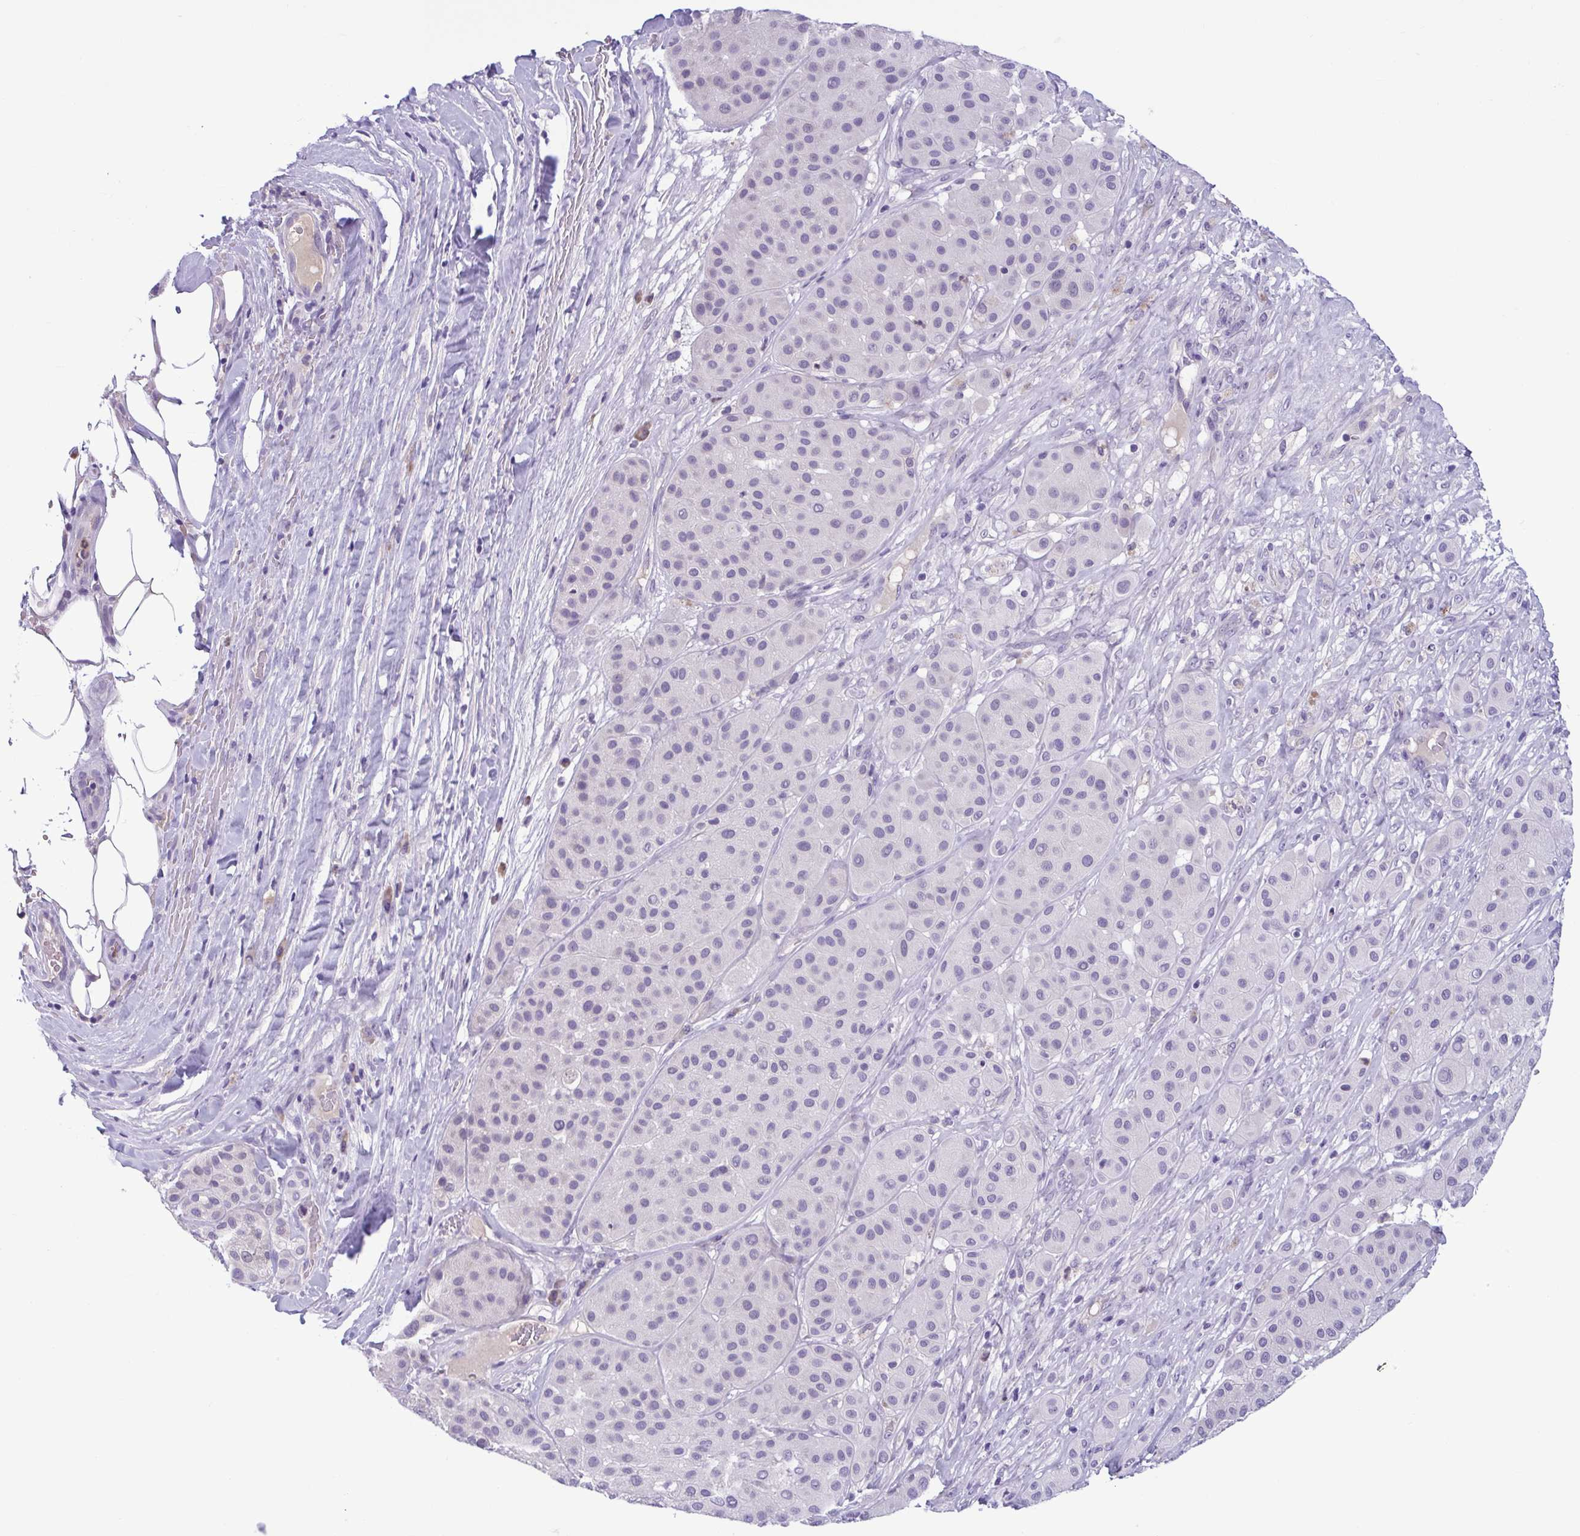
{"staining": {"intensity": "negative", "quantity": "none", "location": "none"}, "tissue": "melanoma", "cell_type": "Tumor cells", "image_type": "cancer", "snomed": [{"axis": "morphology", "description": "Malignant melanoma, Metastatic site"}, {"axis": "topography", "description": "Smooth muscle"}], "caption": "Immunohistochemistry (IHC) micrograph of neoplastic tissue: human melanoma stained with DAB shows no significant protein positivity in tumor cells.", "gene": "WNT9B", "patient": {"sex": "male", "age": 41}}